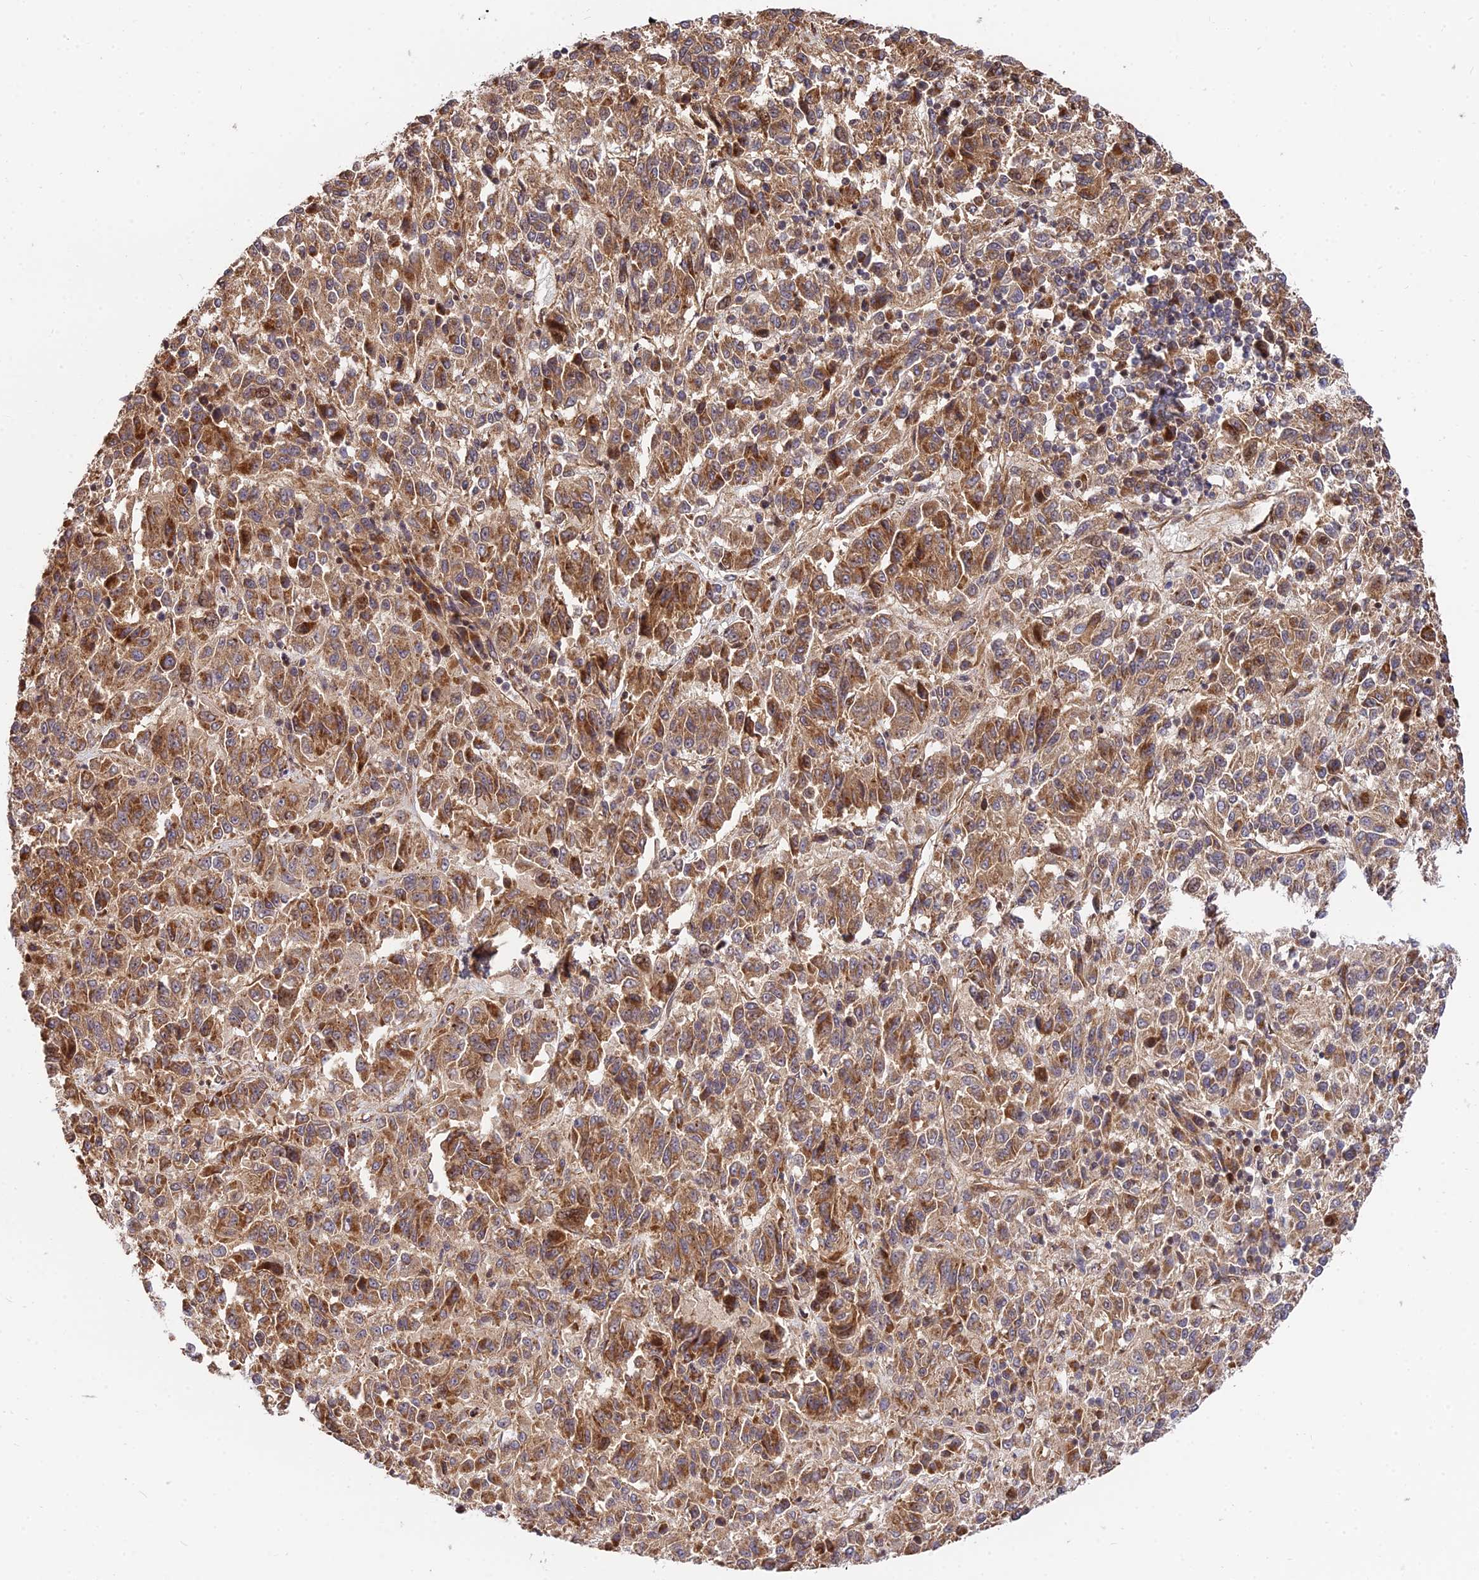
{"staining": {"intensity": "moderate", "quantity": ">75%", "location": "cytoplasmic/membranous"}, "tissue": "melanoma", "cell_type": "Tumor cells", "image_type": "cancer", "snomed": [{"axis": "morphology", "description": "Malignant melanoma, Metastatic site"}, {"axis": "topography", "description": "Lung"}], "caption": "Protein staining by immunohistochemistry shows moderate cytoplasmic/membranous staining in approximately >75% of tumor cells in melanoma. (DAB (3,3'-diaminobenzidine) IHC with brightfield microscopy, high magnification).", "gene": "SMG6", "patient": {"sex": "male", "age": 64}}